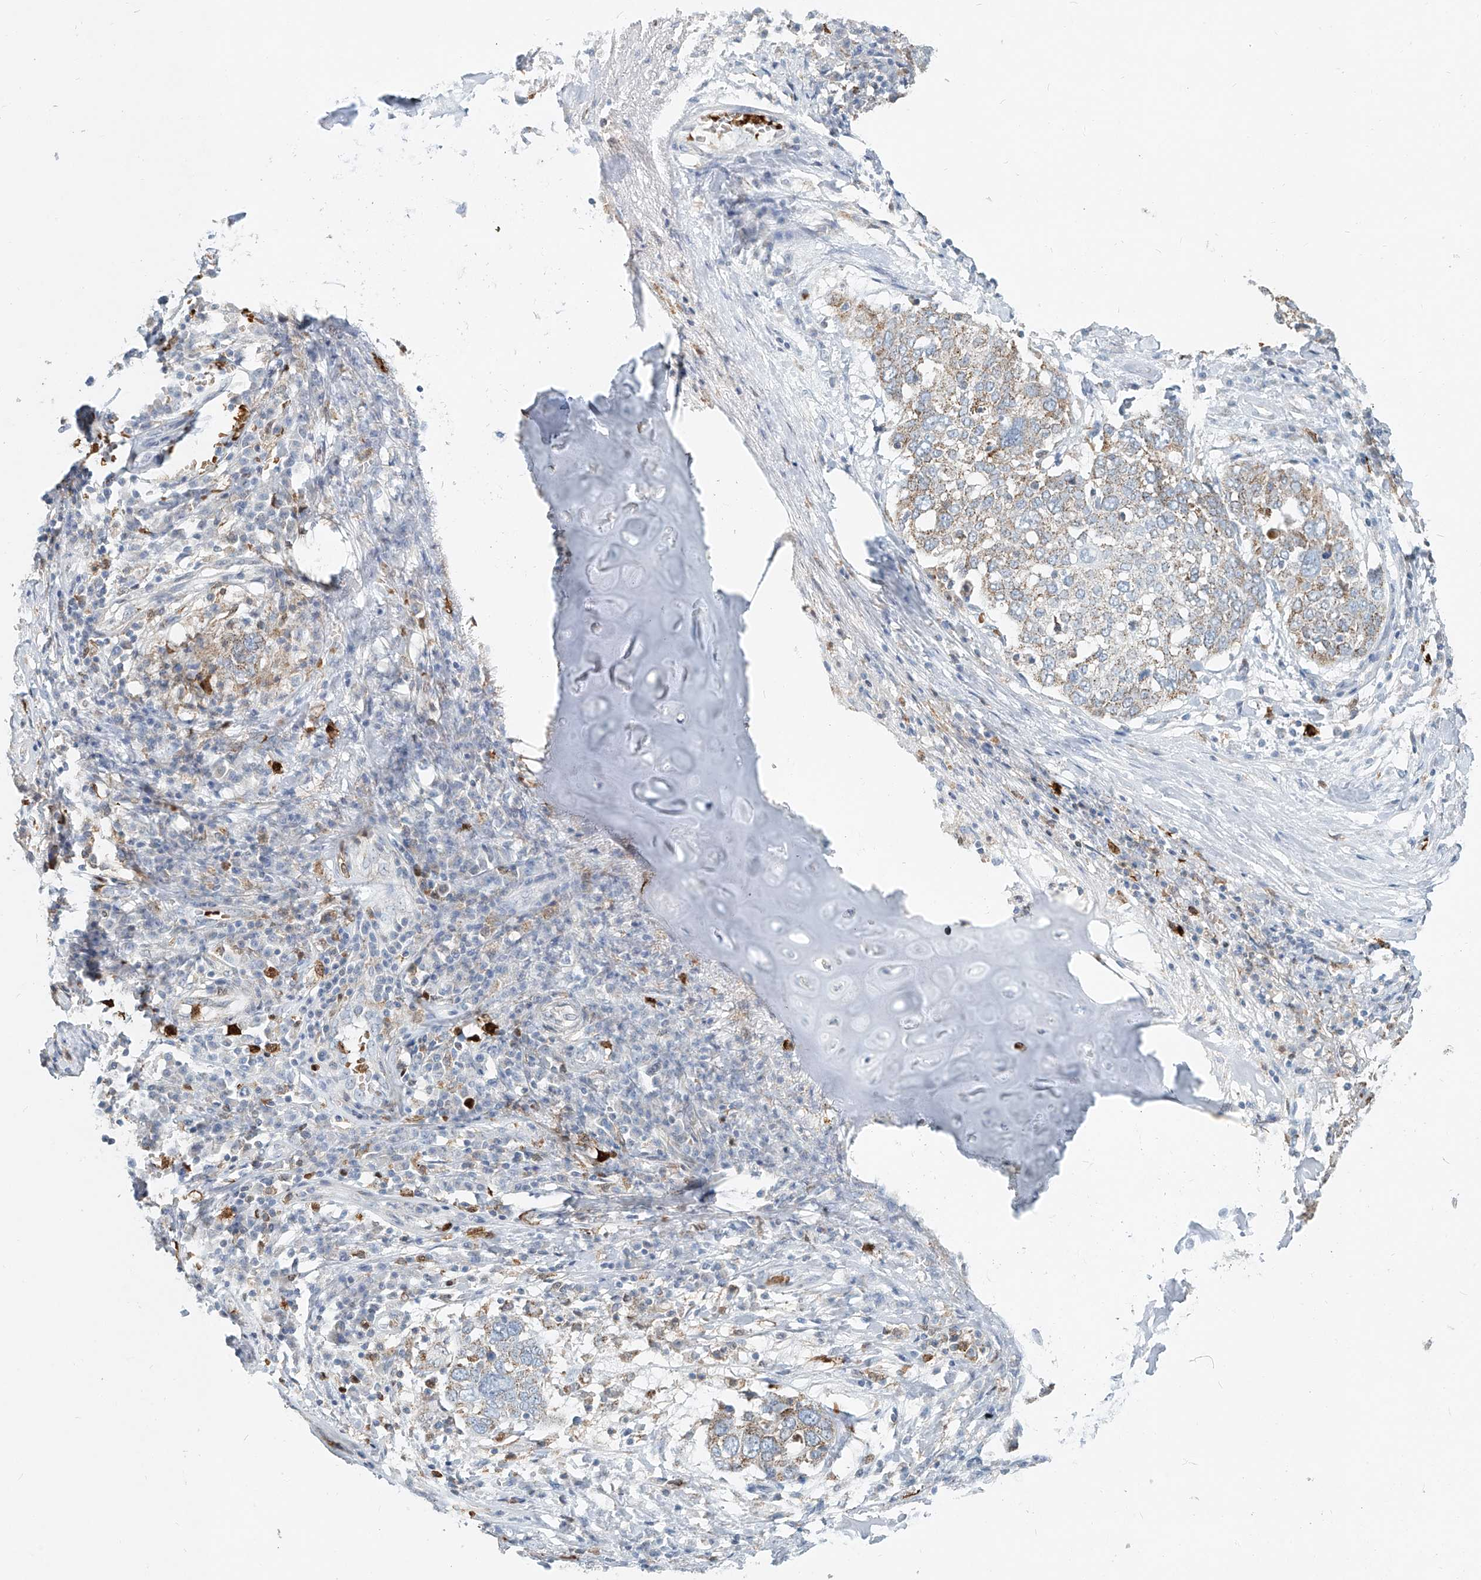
{"staining": {"intensity": "weak", "quantity": "25%-75%", "location": "cytoplasmic/membranous"}, "tissue": "lung cancer", "cell_type": "Tumor cells", "image_type": "cancer", "snomed": [{"axis": "morphology", "description": "Squamous cell carcinoma, NOS"}, {"axis": "topography", "description": "Lung"}], "caption": "Human lung cancer (squamous cell carcinoma) stained with a protein marker demonstrates weak staining in tumor cells.", "gene": "PTPRA", "patient": {"sex": "male", "age": 65}}